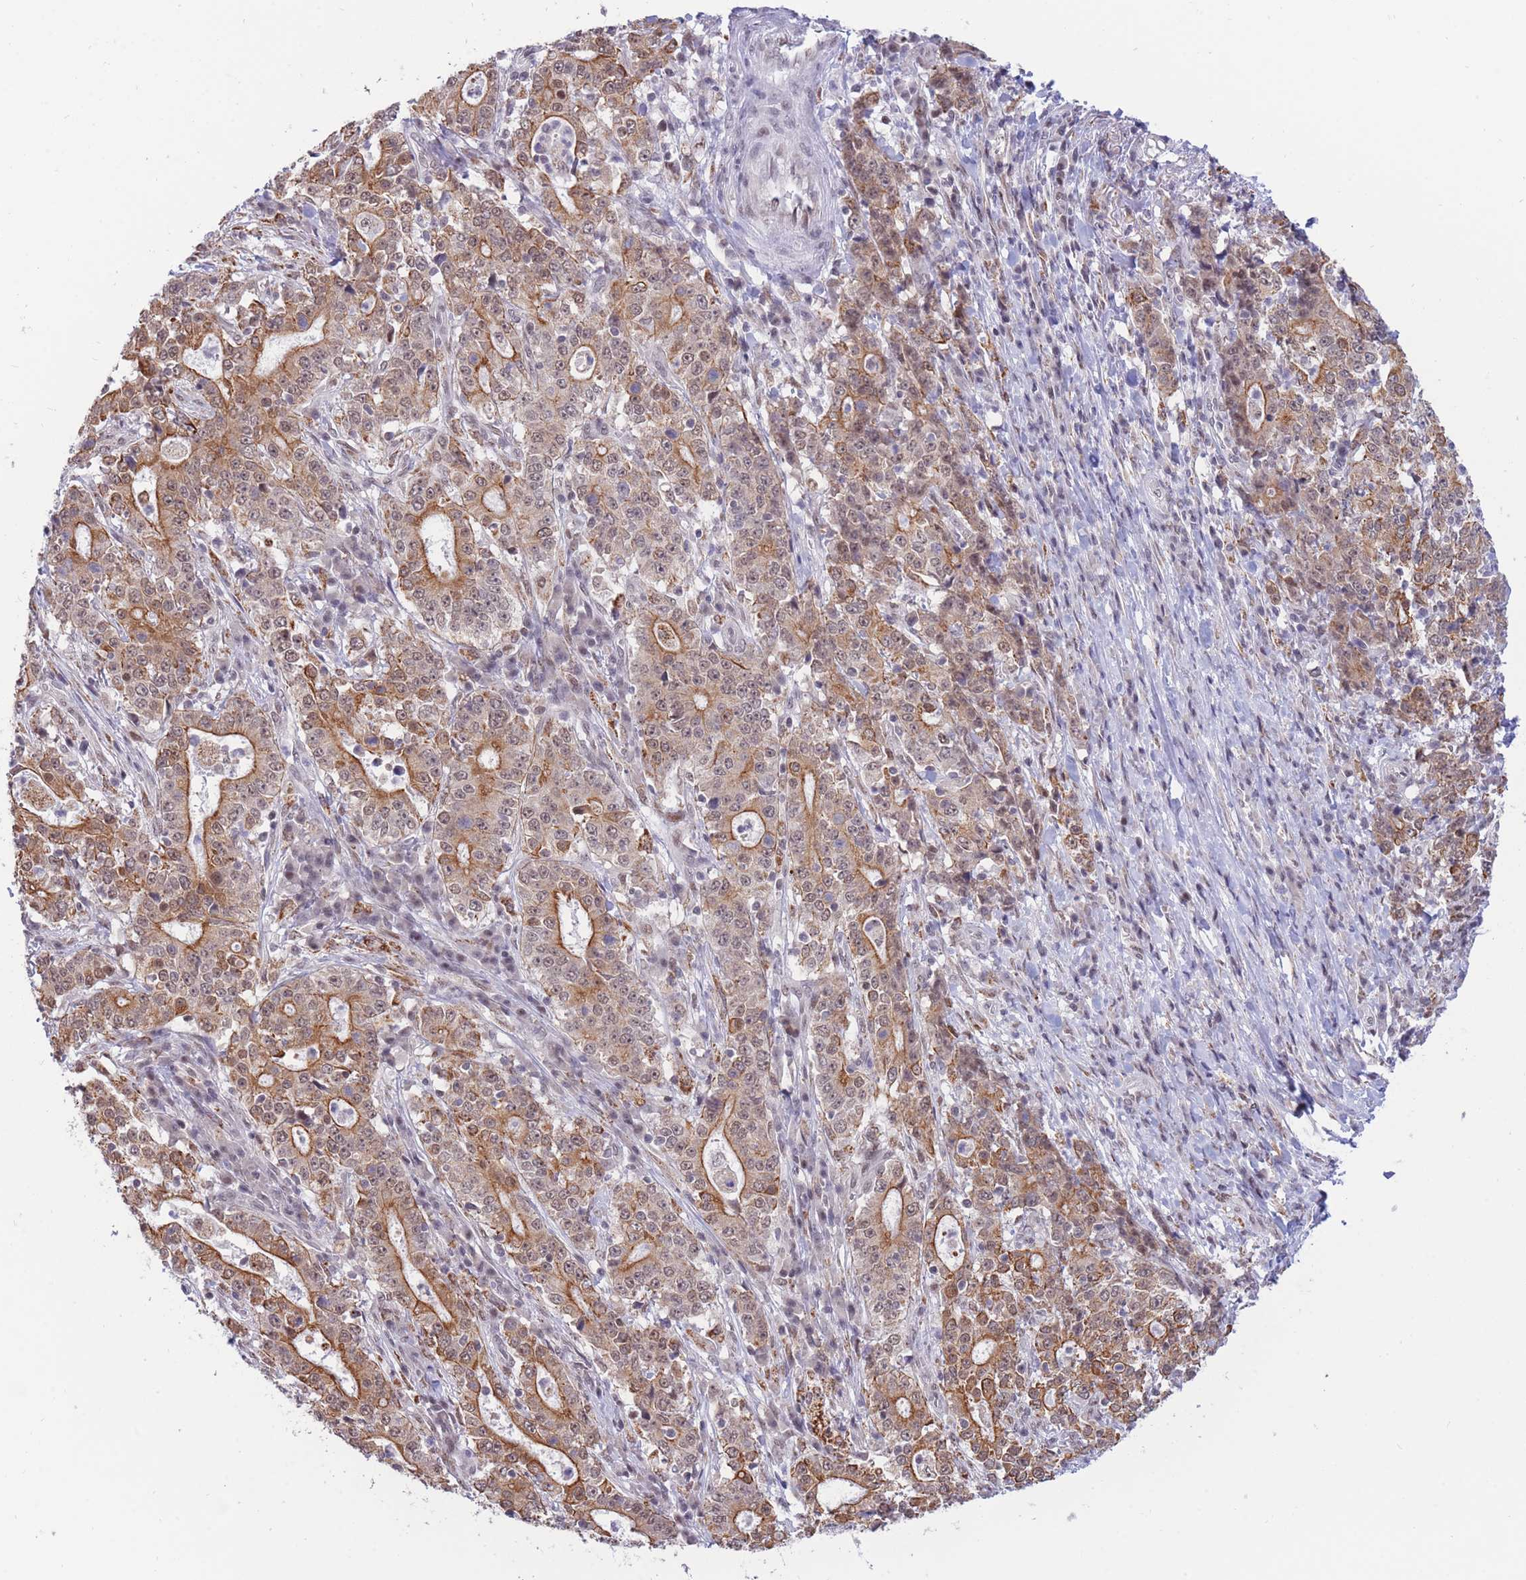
{"staining": {"intensity": "moderate", "quantity": ">75%", "location": "cytoplasmic/membranous,nuclear"}, "tissue": "stomach cancer", "cell_type": "Tumor cells", "image_type": "cancer", "snomed": [{"axis": "morphology", "description": "Normal tissue, NOS"}, {"axis": "morphology", "description": "Adenocarcinoma, NOS"}, {"axis": "topography", "description": "Stomach, upper"}, {"axis": "topography", "description": "Stomach"}], "caption": "A histopathology image of stomach cancer (adenocarcinoma) stained for a protein reveals moderate cytoplasmic/membranous and nuclear brown staining in tumor cells.", "gene": "TARBP2", "patient": {"sex": "male", "age": 59}}